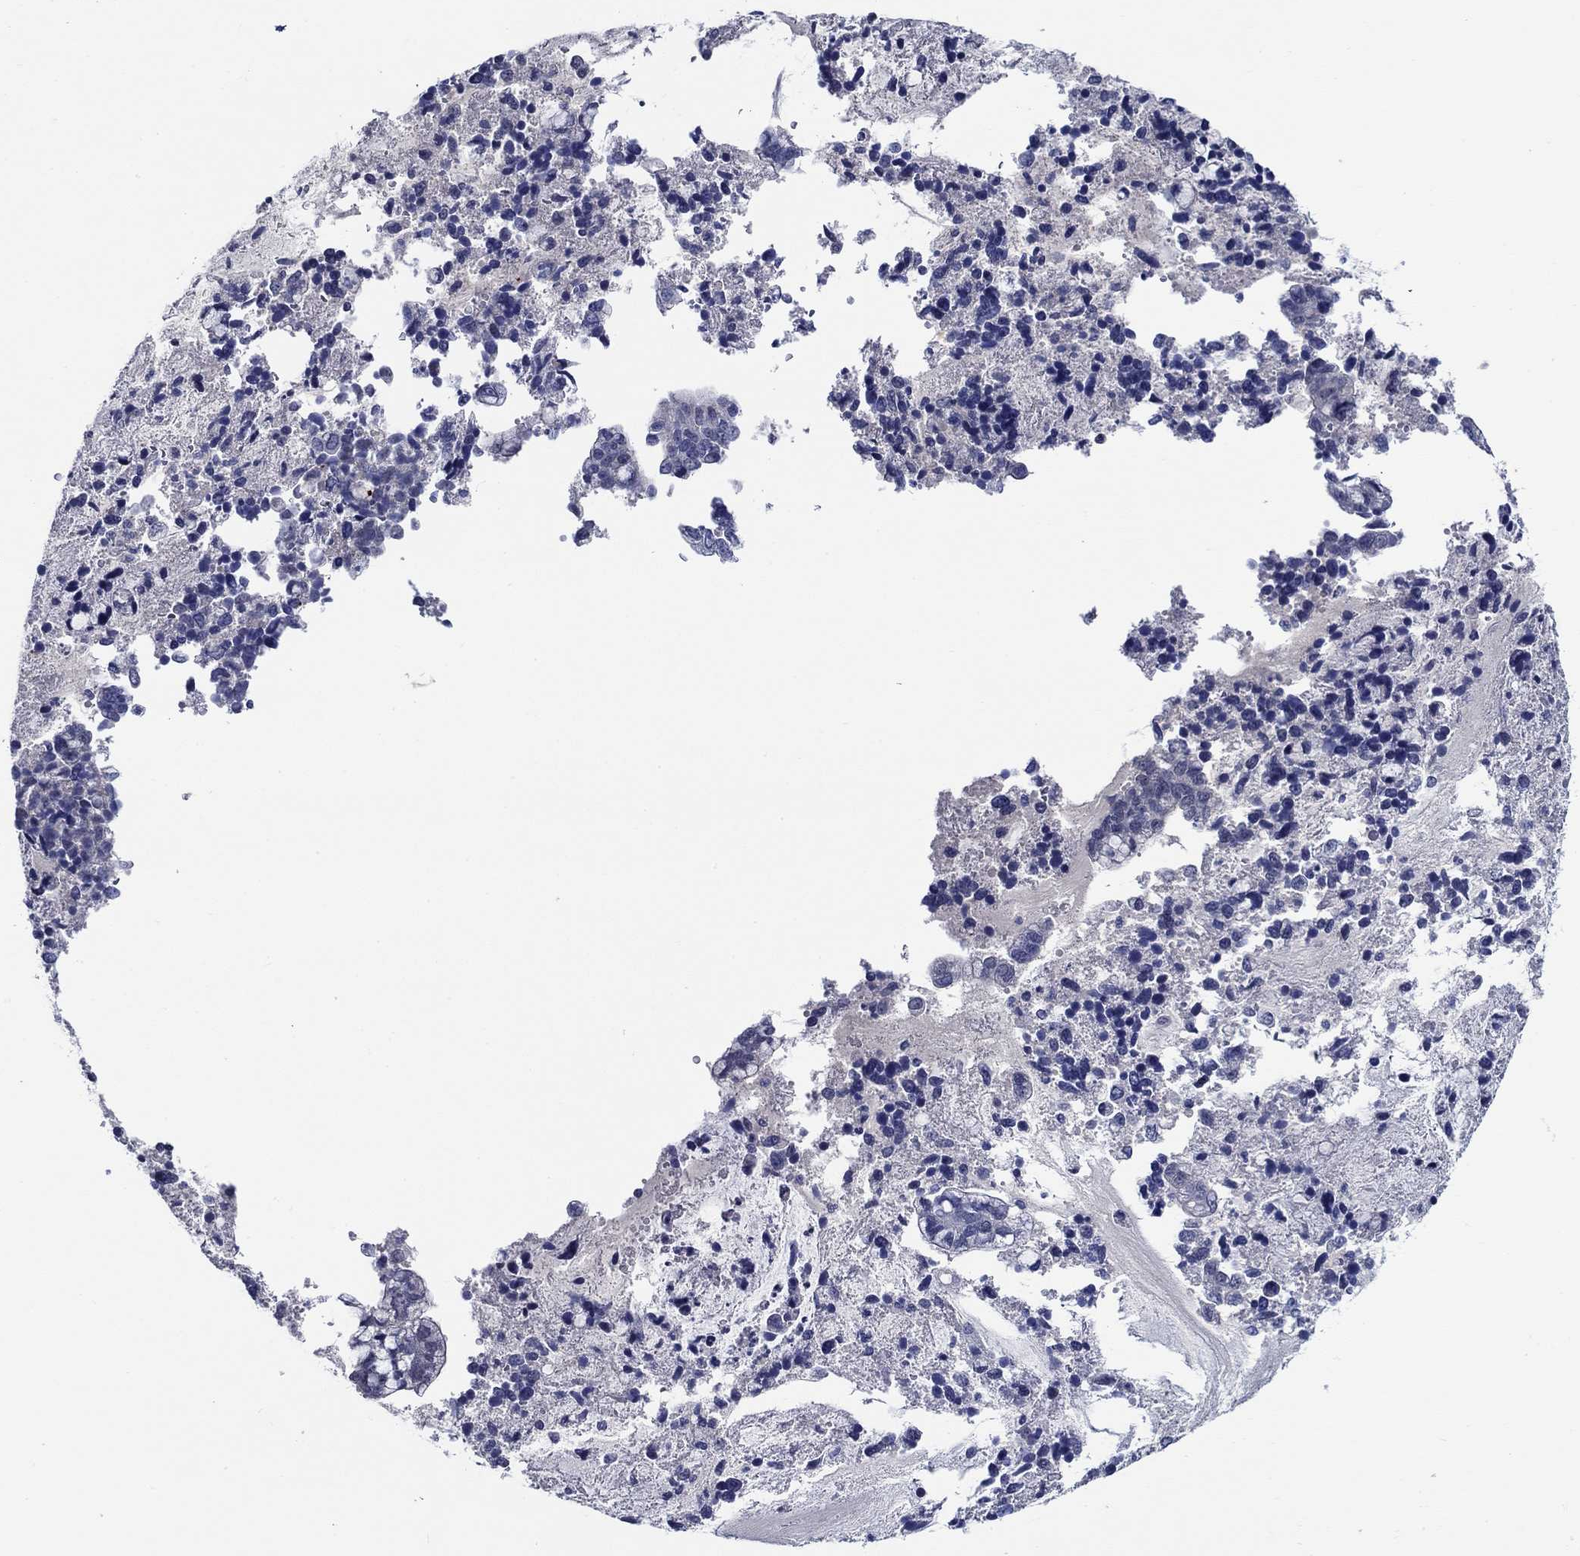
{"staining": {"intensity": "negative", "quantity": "none", "location": "none"}, "tissue": "cervical cancer", "cell_type": "Tumor cells", "image_type": "cancer", "snomed": [{"axis": "morphology", "description": "Adenocarcinoma, NOS"}, {"axis": "topography", "description": "Cervix"}], "caption": "Tumor cells show no significant expression in cervical cancer (adenocarcinoma).", "gene": "ALOX12", "patient": {"sex": "female", "age": 44}}